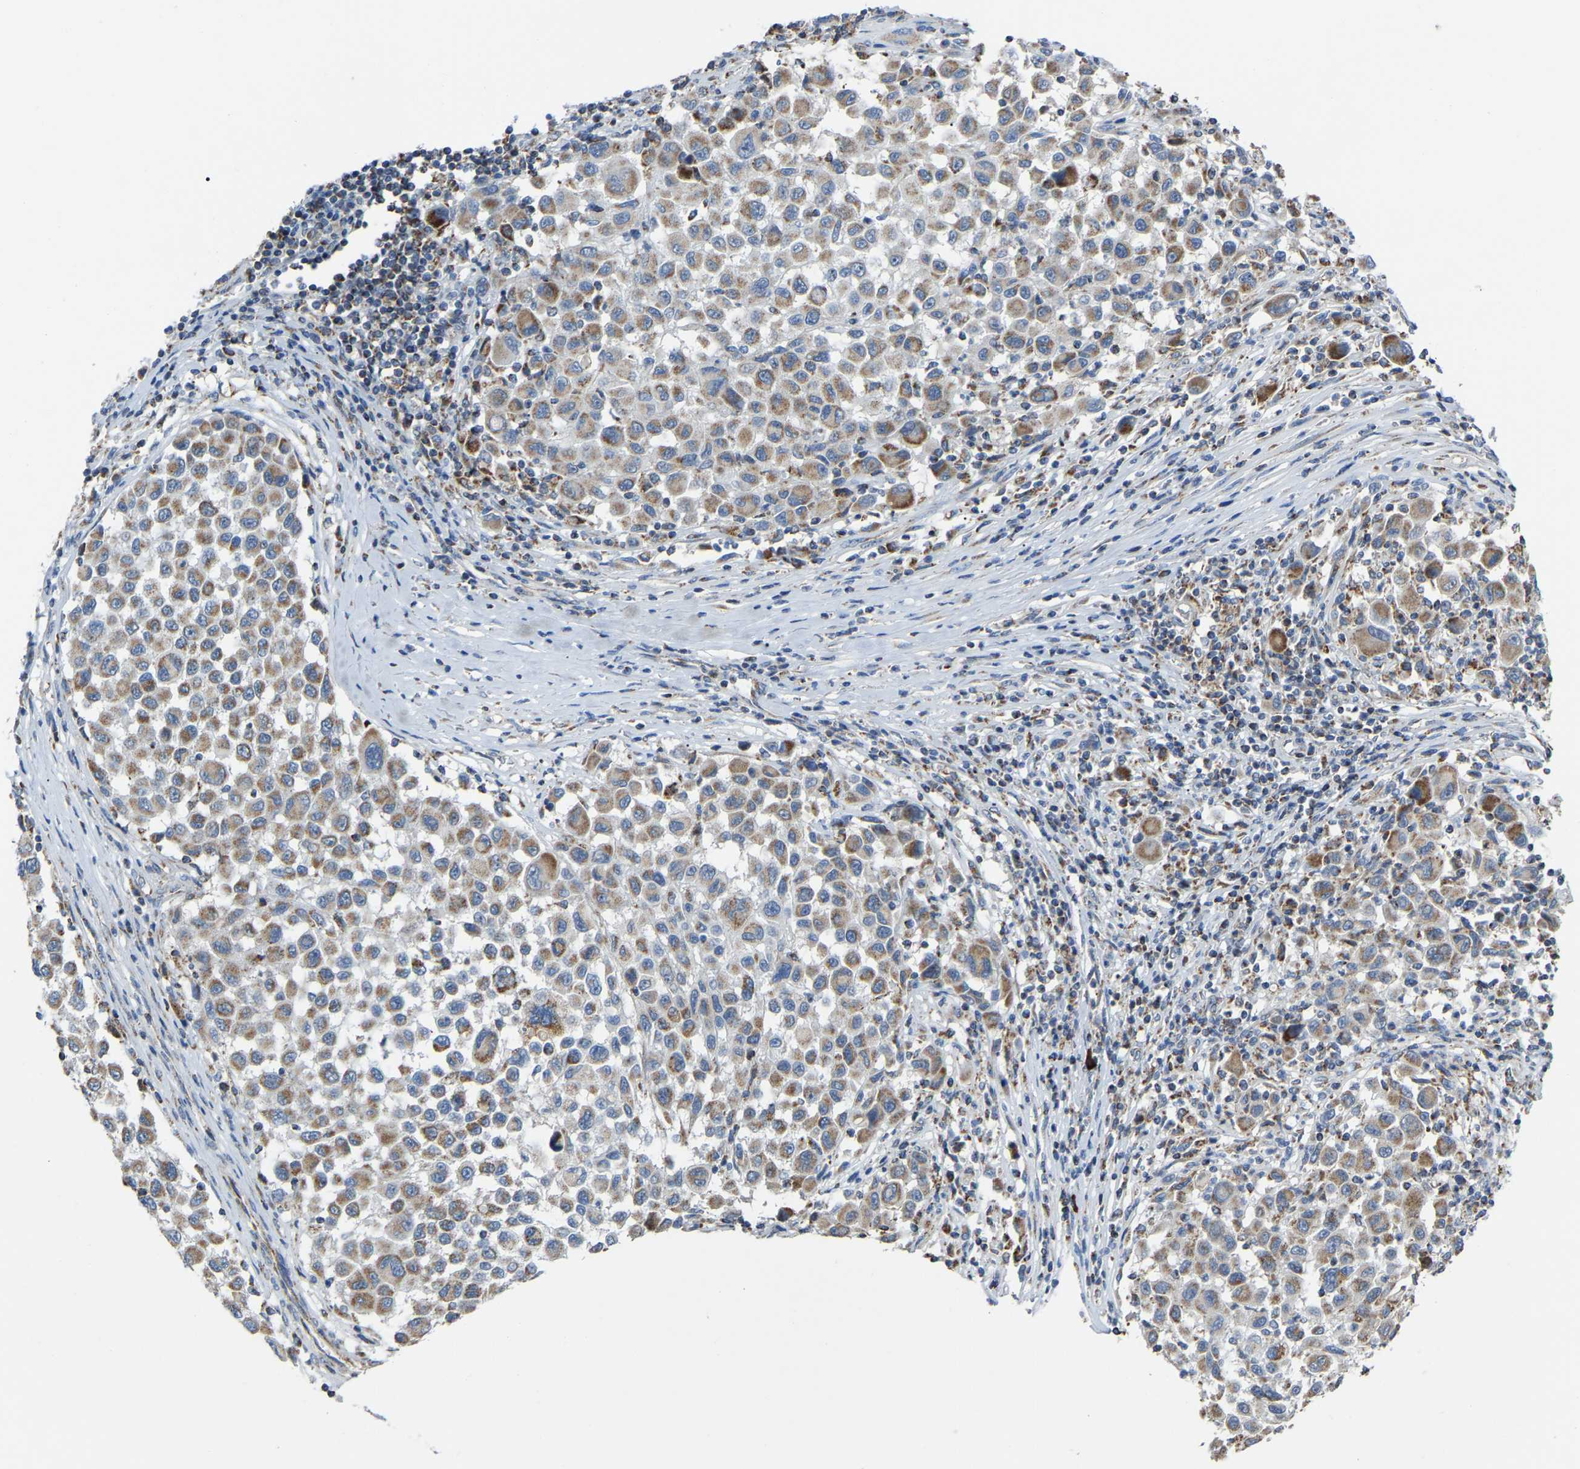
{"staining": {"intensity": "moderate", "quantity": ">75%", "location": "cytoplasmic/membranous"}, "tissue": "melanoma", "cell_type": "Tumor cells", "image_type": "cancer", "snomed": [{"axis": "morphology", "description": "Malignant melanoma, Metastatic site"}, {"axis": "topography", "description": "Lymph node"}], "caption": "A medium amount of moderate cytoplasmic/membranous positivity is identified in approximately >75% of tumor cells in malignant melanoma (metastatic site) tissue.", "gene": "CANT1", "patient": {"sex": "male", "age": 61}}